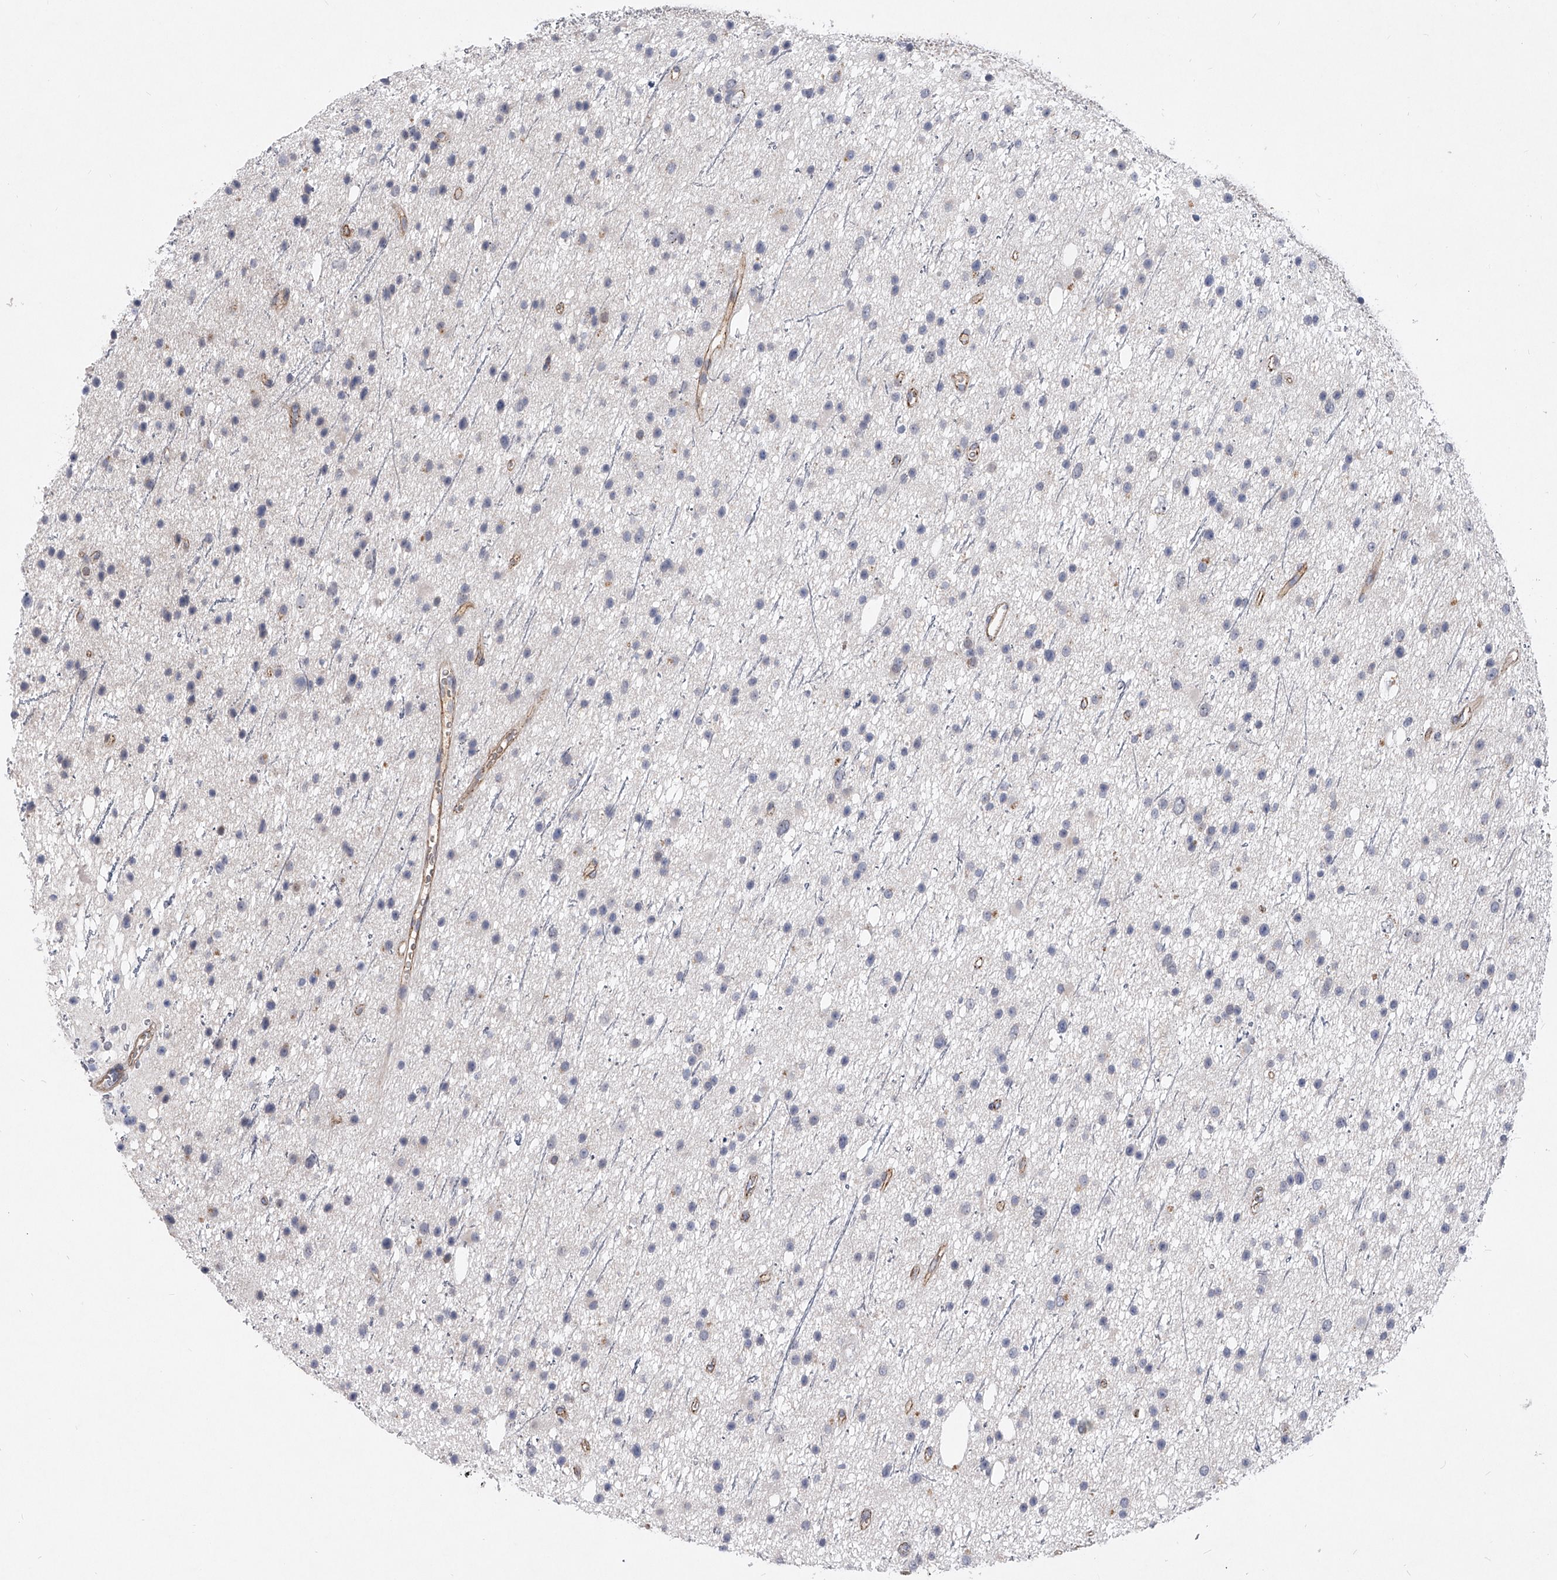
{"staining": {"intensity": "negative", "quantity": "none", "location": "none"}, "tissue": "glioma", "cell_type": "Tumor cells", "image_type": "cancer", "snomed": [{"axis": "morphology", "description": "Glioma, malignant, Low grade"}, {"axis": "topography", "description": "Cerebral cortex"}], "caption": "This photomicrograph is of glioma stained with immunohistochemistry (IHC) to label a protein in brown with the nuclei are counter-stained blue. There is no positivity in tumor cells.", "gene": "MINDY4", "patient": {"sex": "female", "age": 39}}